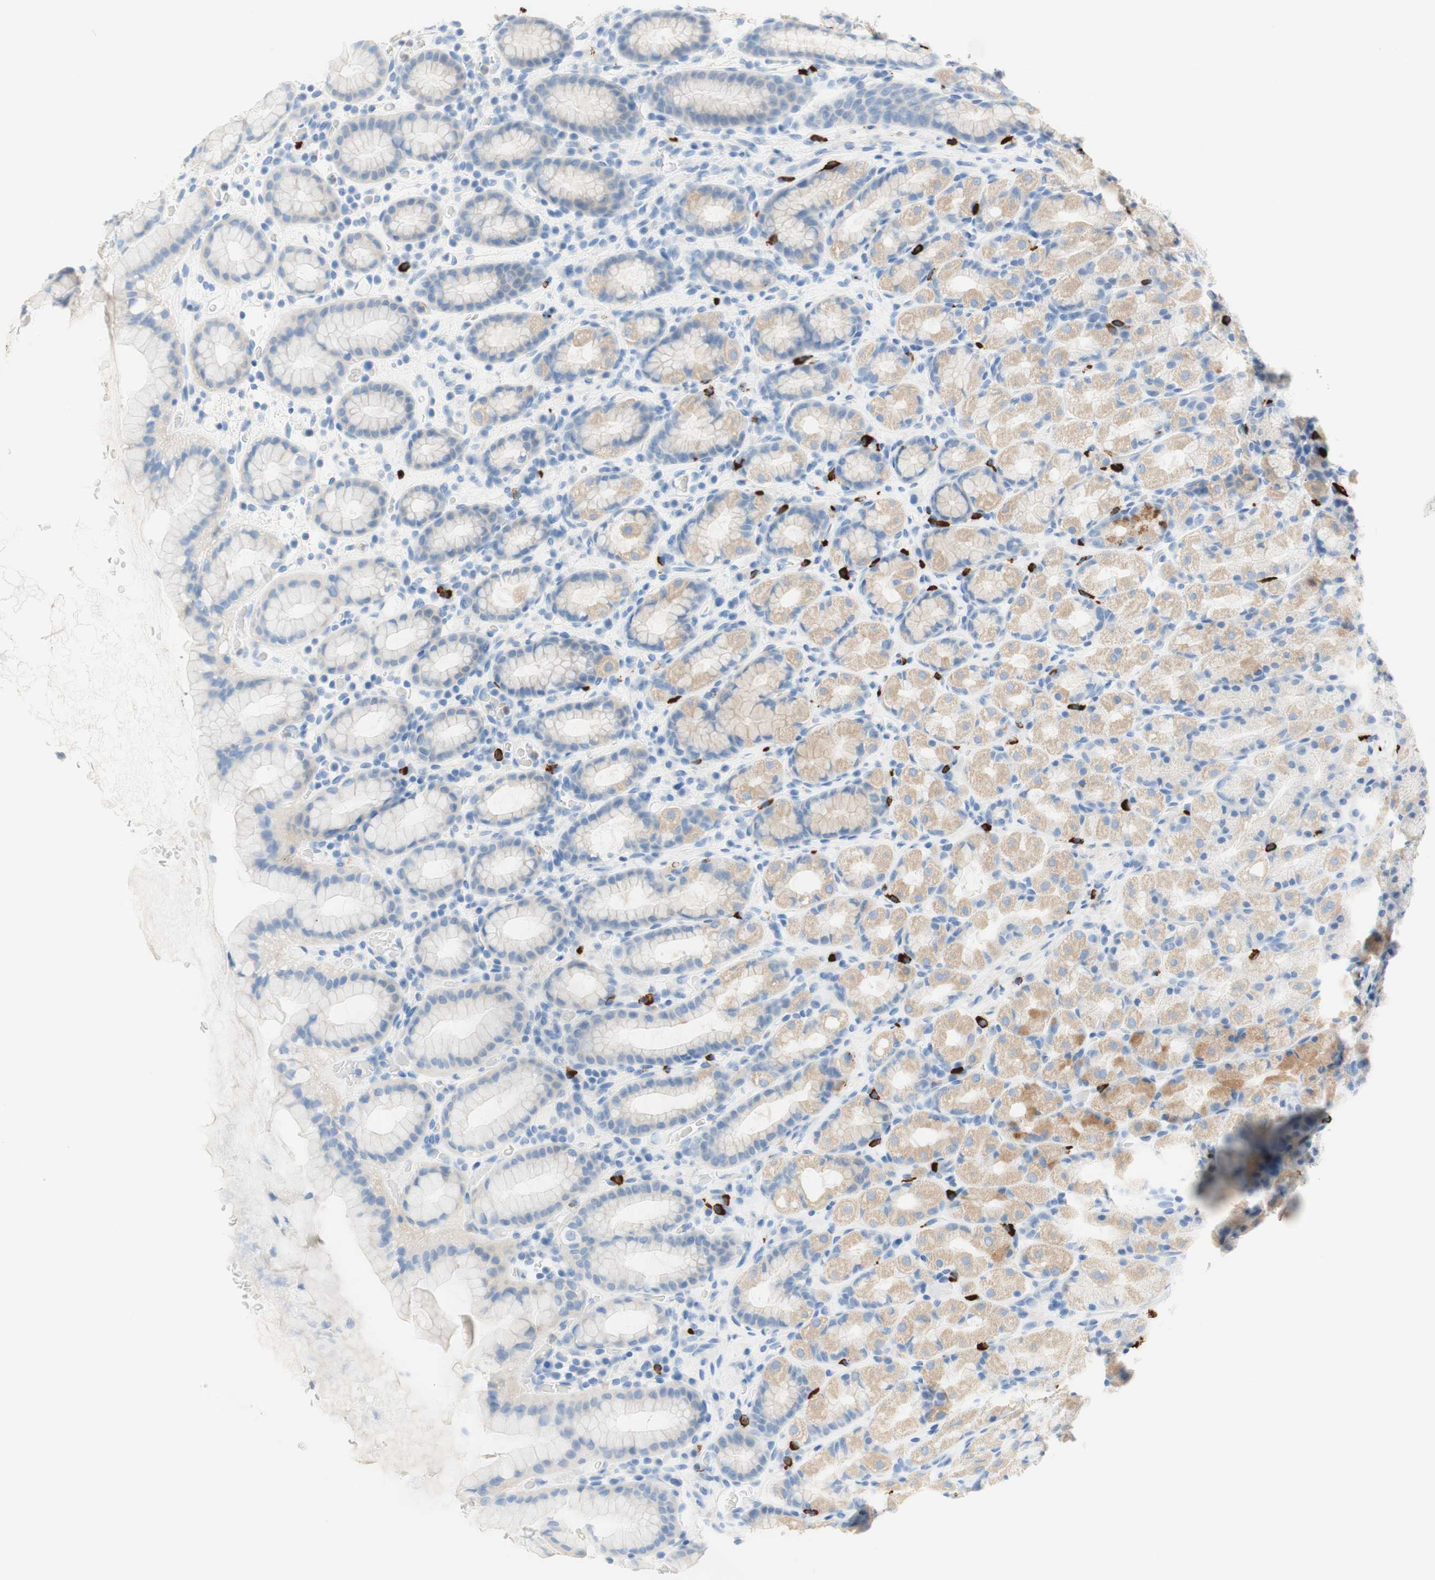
{"staining": {"intensity": "weak", "quantity": "25%-75%", "location": "cytoplasmic/membranous"}, "tissue": "stomach", "cell_type": "Glandular cells", "image_type": "normal", "snomed": [{"axis": "morphology", "description": "Normal tissue, NOS"}, {"axis": "topography", "description": "Stomach, upper"}], "caption": "A brown stain highlights weak cytoplasmic/membranous staining of a protein in glandular cells of unremarkable stomach.", "gene": "CEACAM1", "patient": {"sex": "male", "age": 68}}